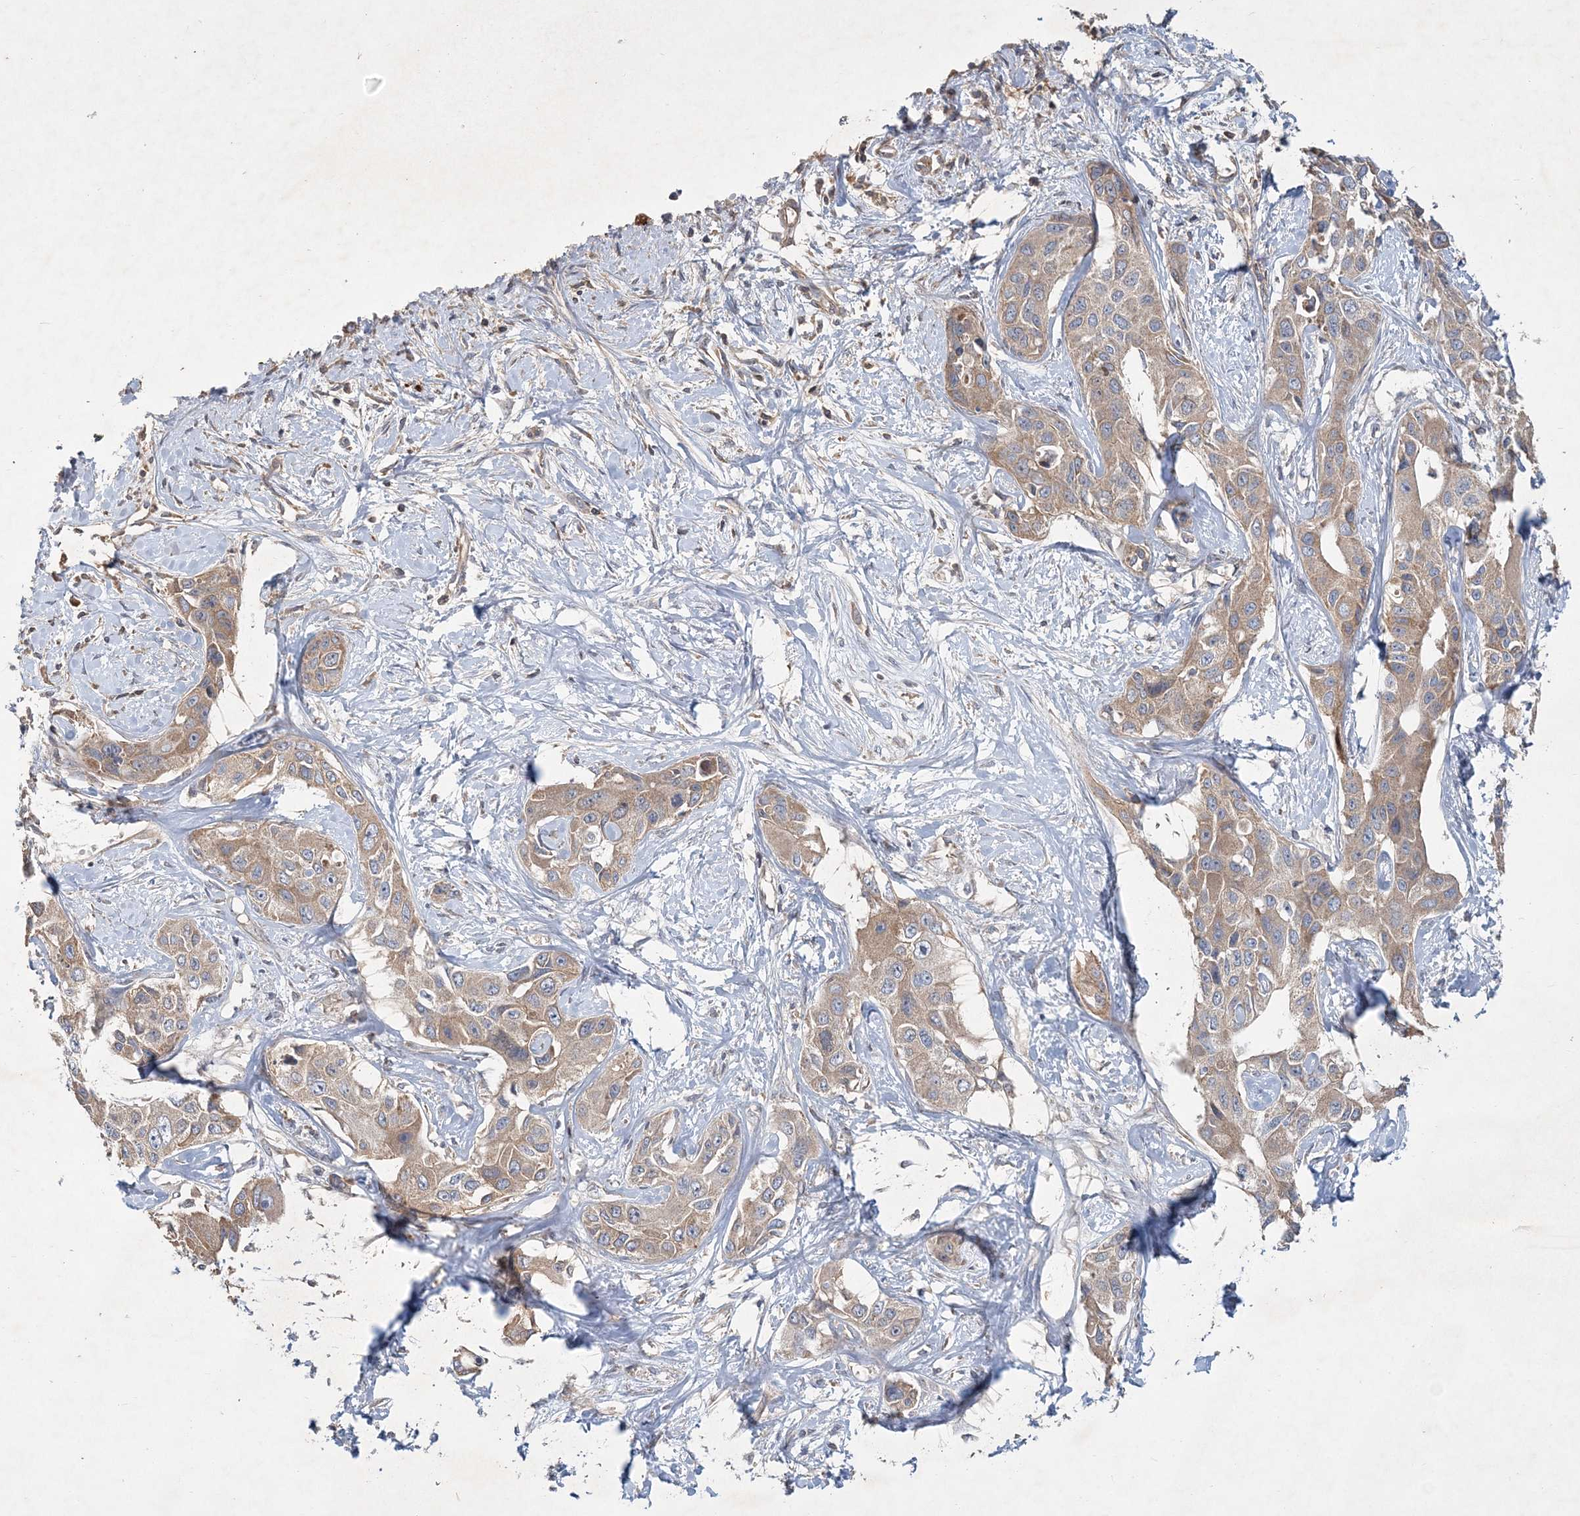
{"staining": {"intensity": "weak", "quantity": ">75%", "location": "cytoplasmic/membranous"}, "tissue": "liver cancer", "cell_type": "Tumor cells", "image_type": "cancer", "snomed": [{"axis": "morphology", "description": "Cholangiocarcinoma"}, {"axis": "topography", "description": "Liver"}], "caption": "This histopathology image displays immunohistochemistry staining of human liver cancer, with low weak cytoplasmic/membranous staining in approximately >75% of tumor cells.", "gene": "RNF25", "patient": {"sex": "male", "age": 59}}